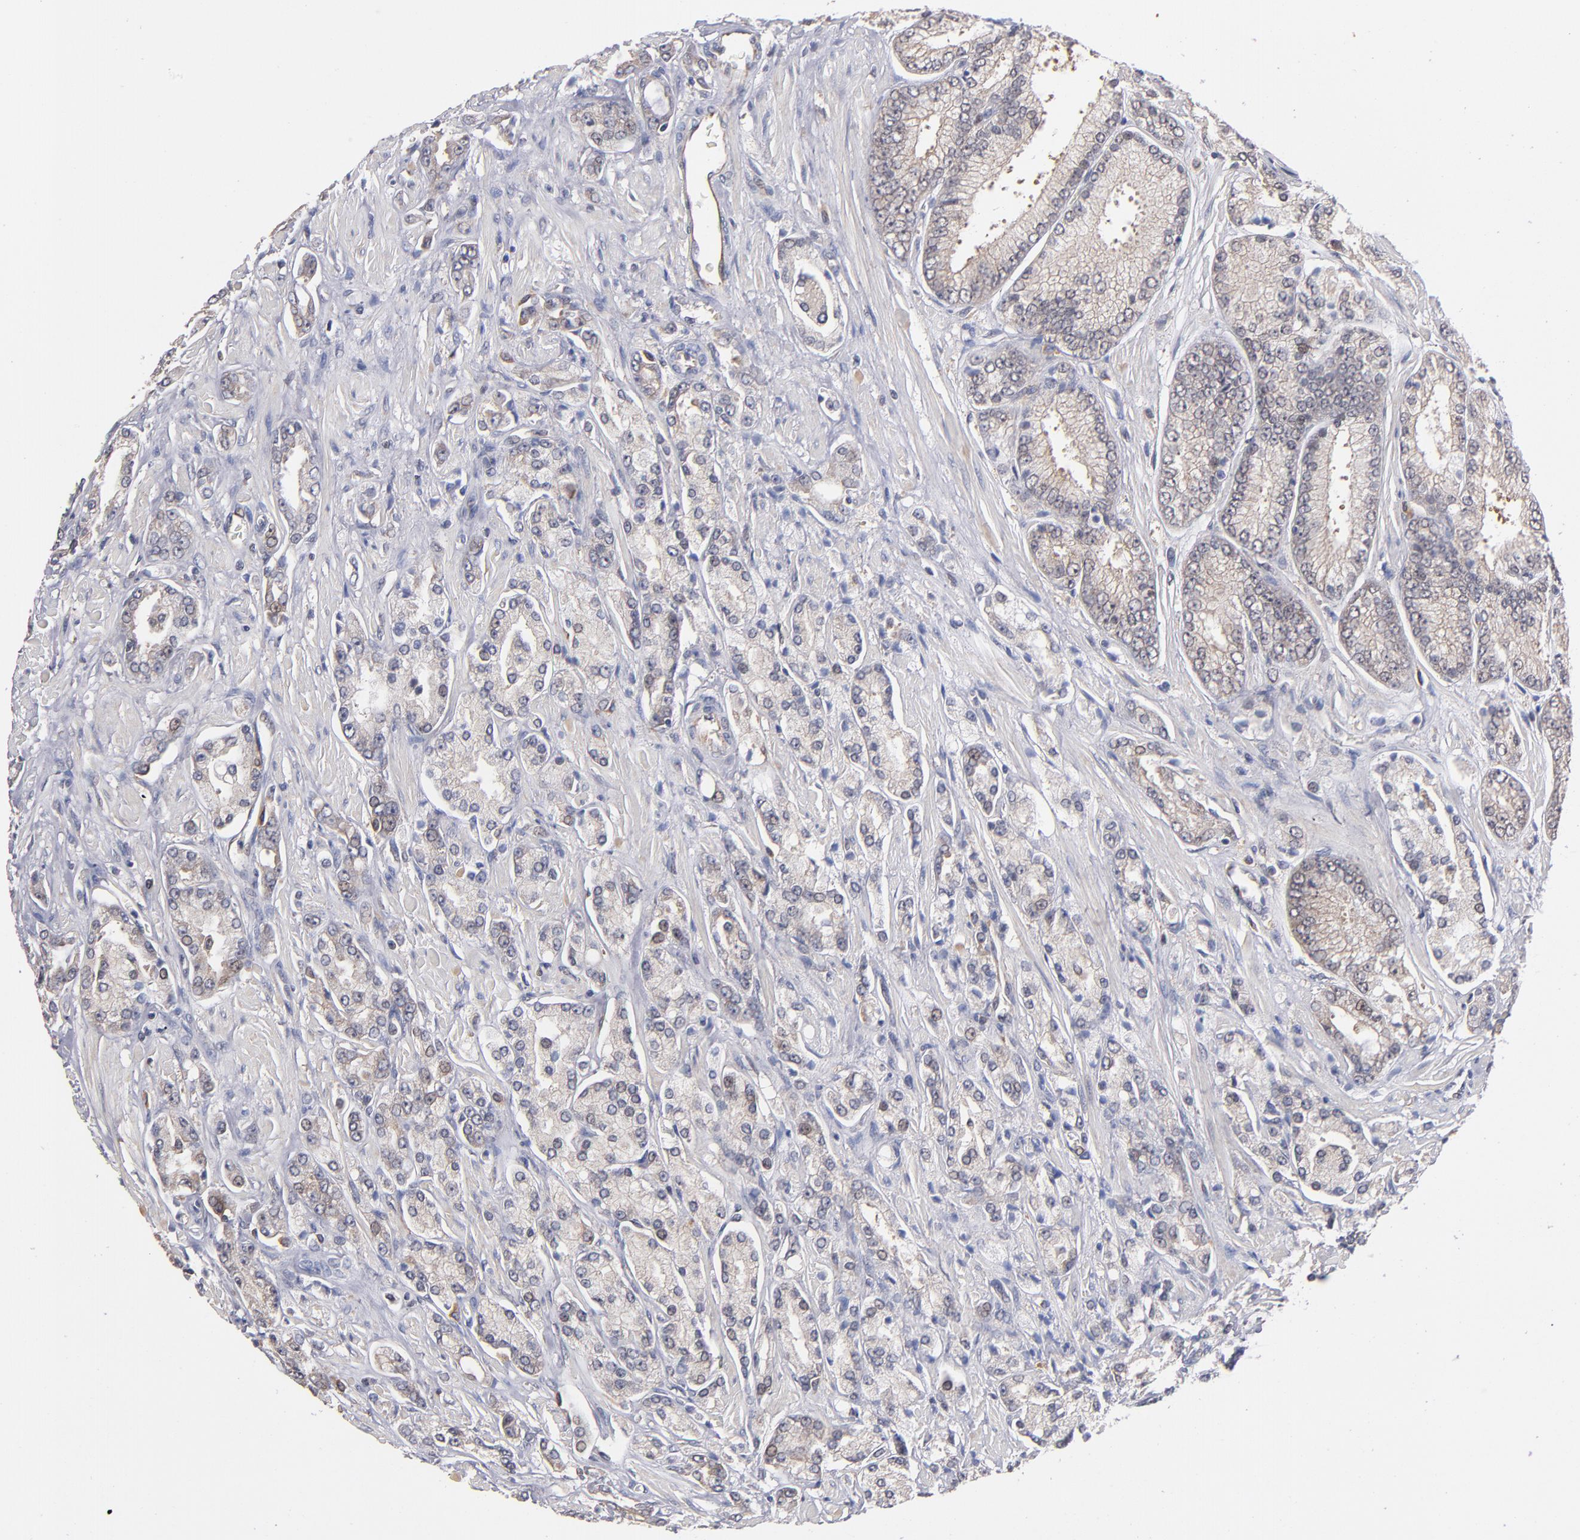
{"staining": {"intensity": "weak", "quantity": "25%-75%", "location": "cytoplasmic/membranous"}, "tissue": "prostate cancer", "cell_type": "Tumor cells", "image_type": "cancer", "snomed": [{"axis": "morphology", "description": "Adenocarcinoma, High grade"}, {"axis": "topography", "description": "Prostate"}], "caption": "Immunohistochemical staining of prostate cancer (adenocarcinoma (high-grade)) exhibits low levels of weak cytoplasmic/membranous protein staining in about 25%-75% of tumor cells. The protein of interest is shown in brown color, while the nuclei are stained blue.", "gene": "GMFG", "patient": {"sex": "male", "age": 71}}